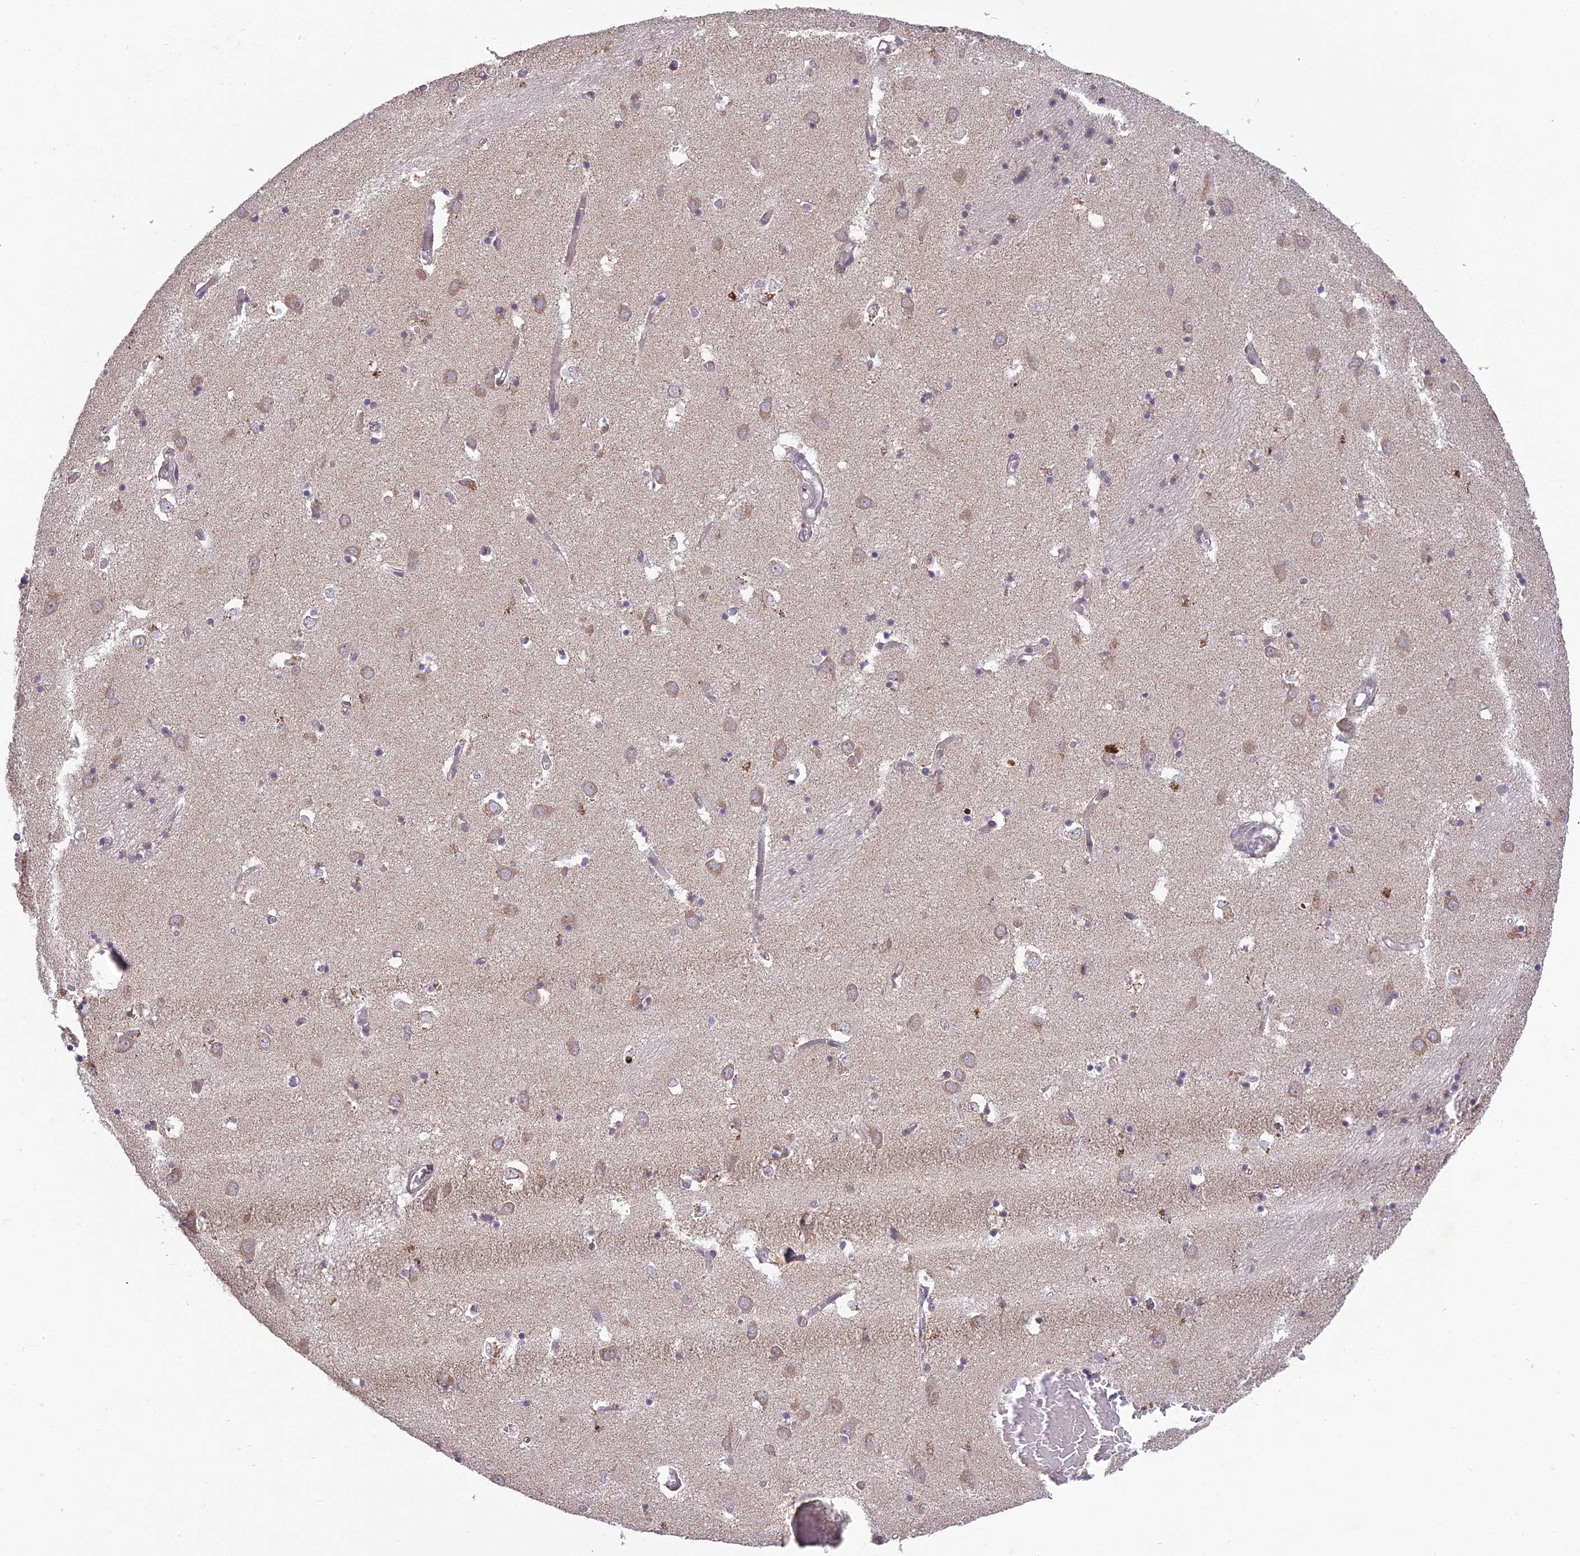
{"staining": {"intensity": "weak", "quantity": "25%-75%", "location": "cytoplasmic/membranous"}, "tissue": "caudate", "cell_type": "Glial cells", "image_type": "normal", "snomed": [{"axis": "morphology", "description": "Normal tissue, NOS"}, {"axis": "topography", "description": "Lateral ventricle wall"}], "caption": "Immunohistochemical staining of benign caudate reveals 25%-75% levels of weak cytoplasmic/membranous protein staining in approximately 25%-75% of glial cells.", "gene": "ERG28", "patient": {"sex": "male", "age": 70}}